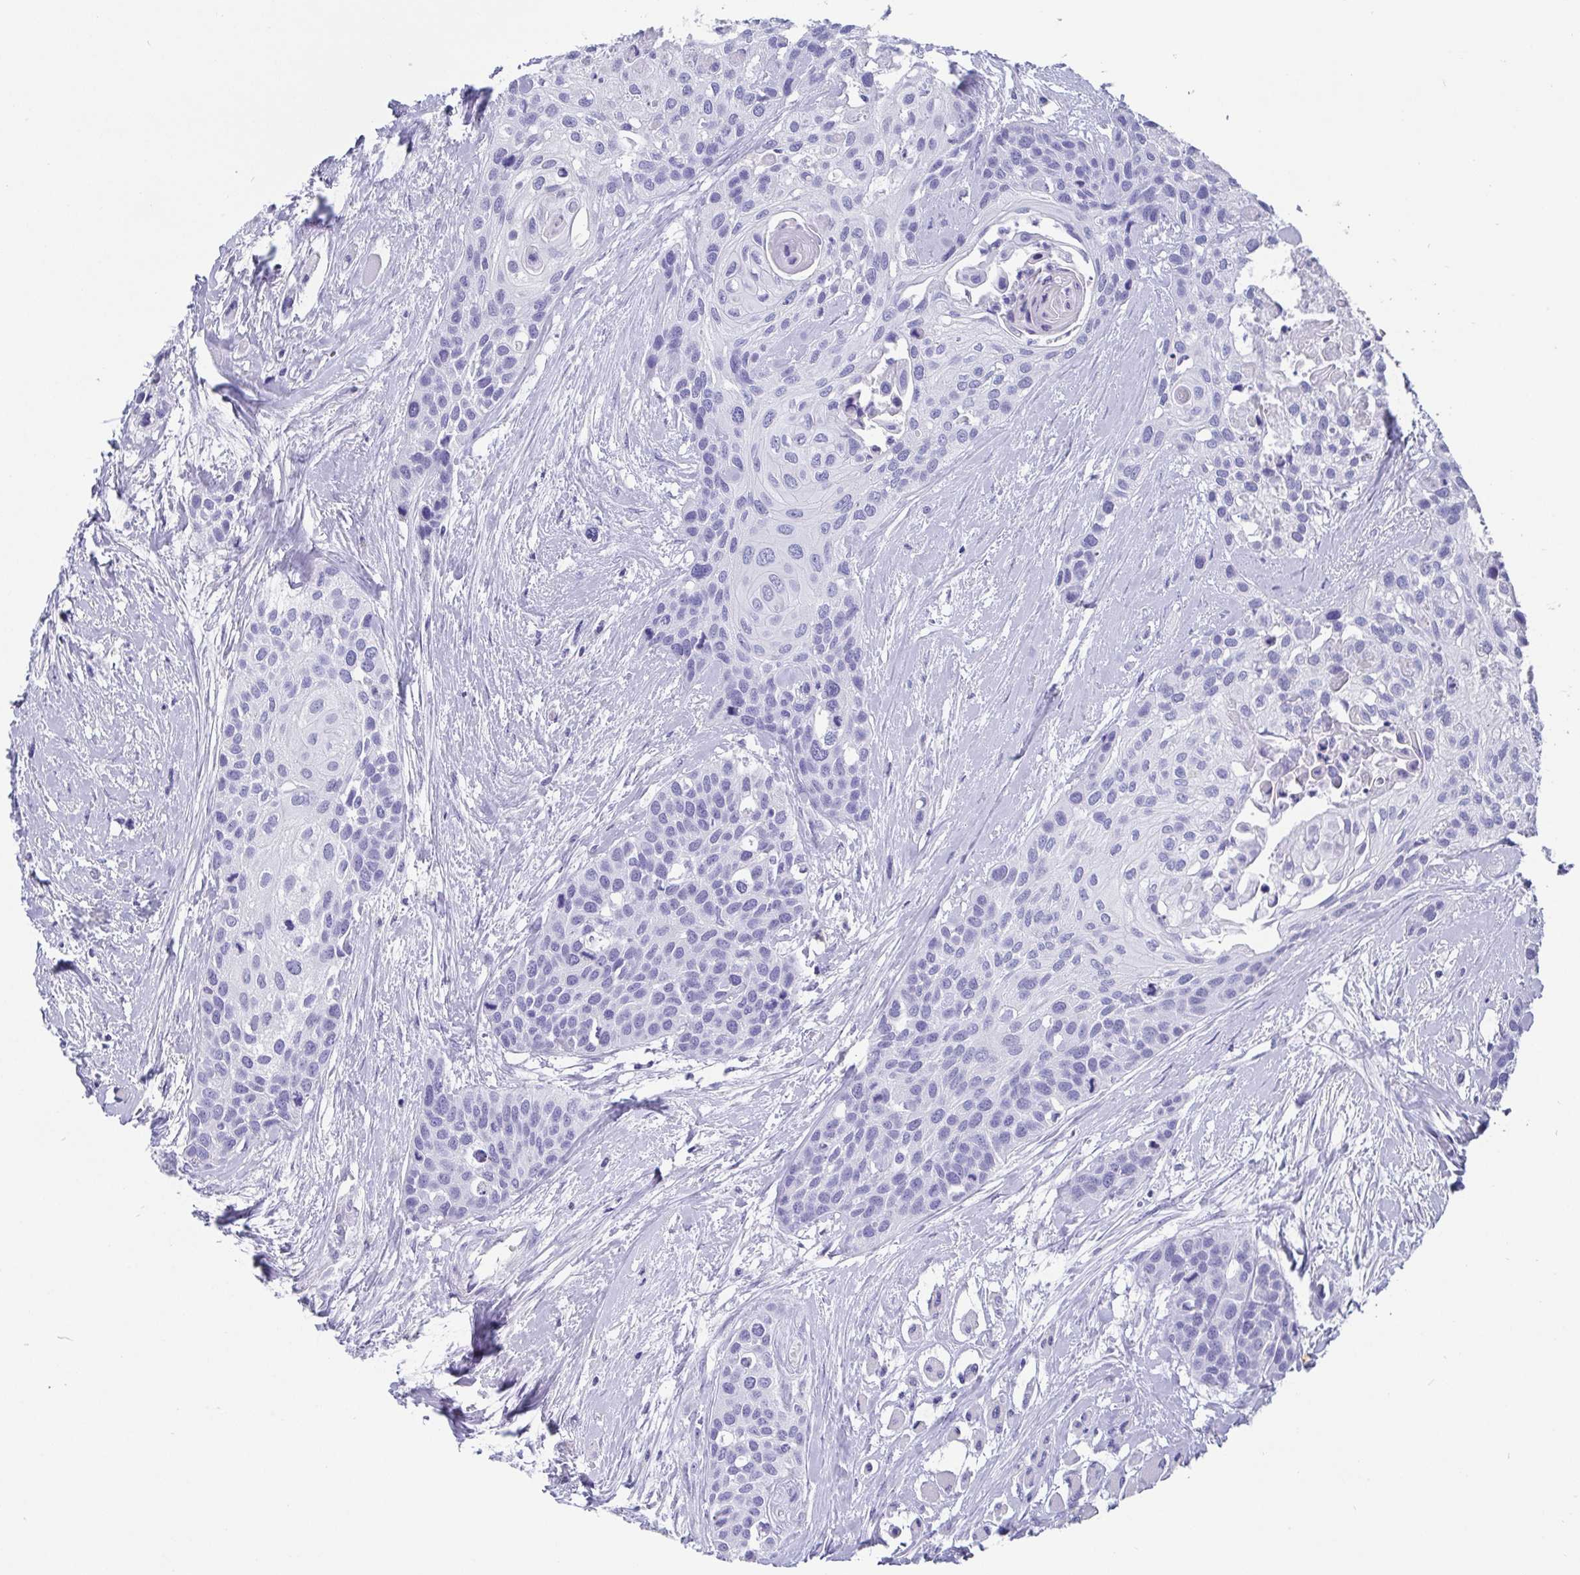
{"staining": {"intensity": "negative", "quantity": "none", "location": "none"}, "tissue": "head and neck cancer", "cell_type": "Tumor cells", "image_type": "cancer", "snomed": [{"axis": "morphology", "description": "Squamous cell carcinoma, NOS"}, {"axis": "topography", "description": "Head-Neck"}], "caption": "High power microscopy micrograph of an immunohistochemistry micrograph of head and neck cancer (squamous cell carcinoma), revealing no significant expression in tumor cells. The staining is performed using DAB (3,3'-diaminobenzidine) brown chromogen with nuclei counter-stained in using hematoxylin.", "gene": "SCGN", "patient": {"sex": "female", "age": 50}}